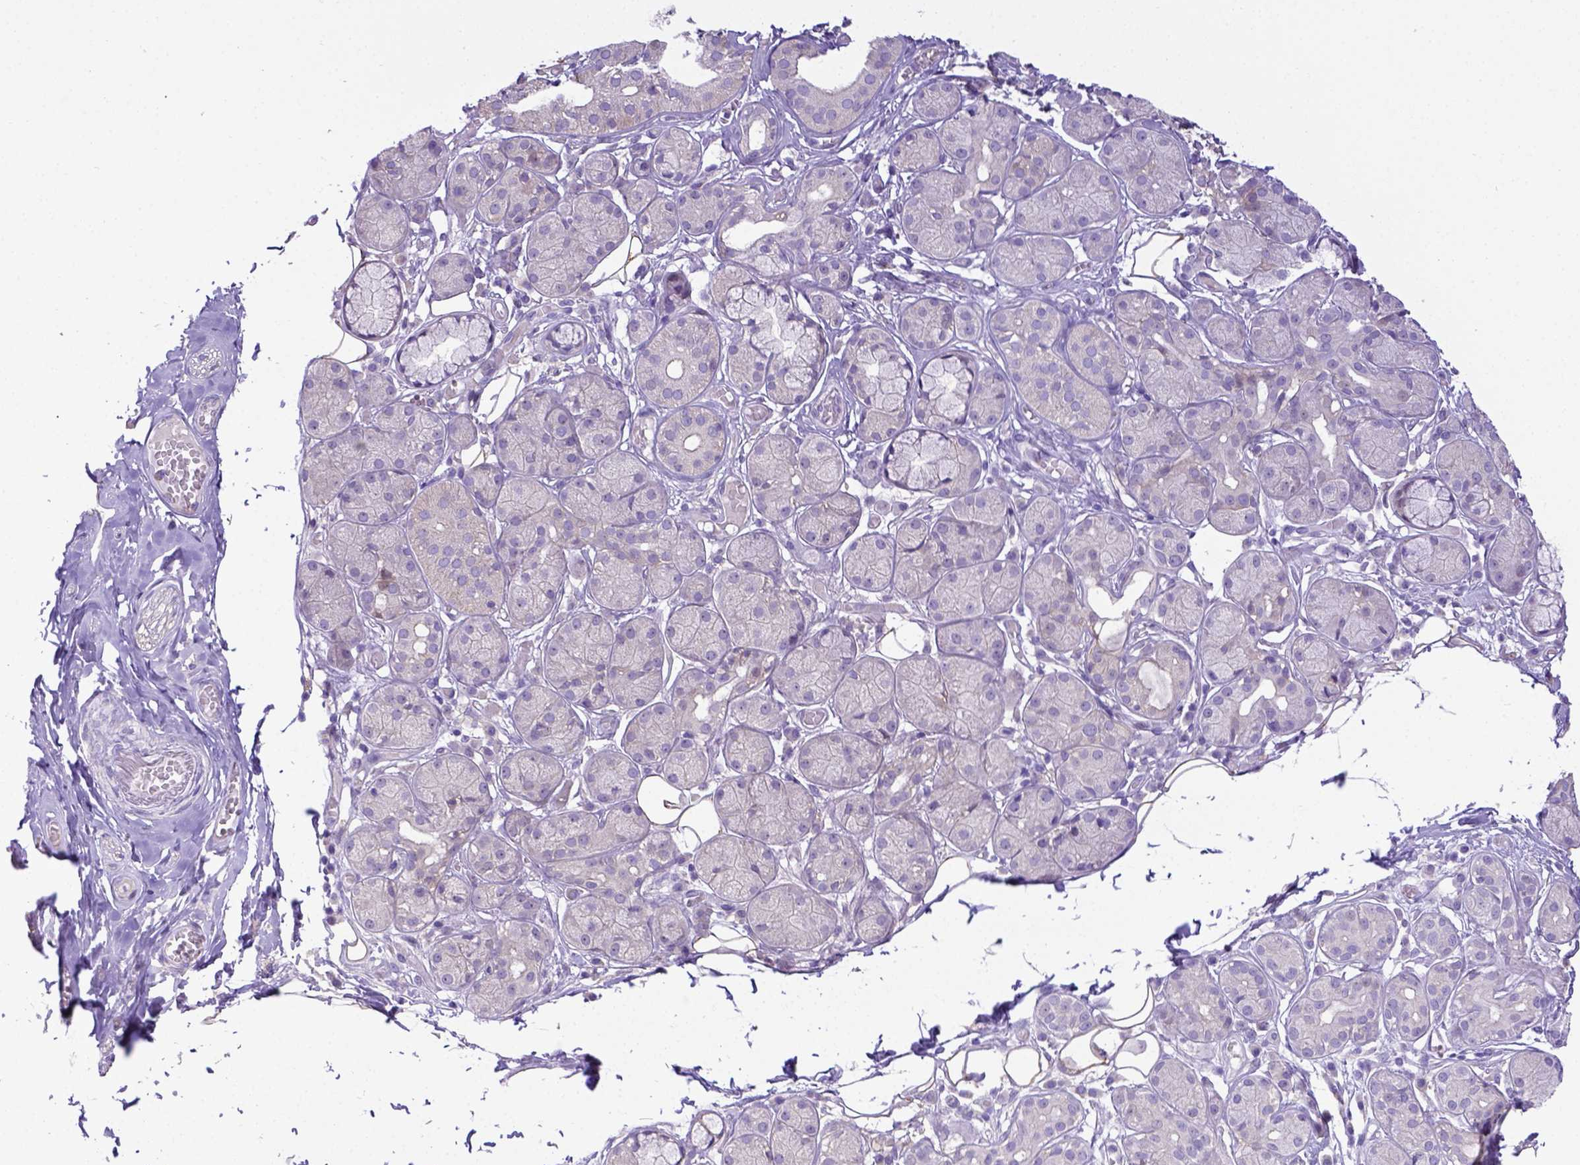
{"staining": {"intensity": "negative", "quantity": "none", "location": "none"}, "tissue": "salivary gland", "cell_type": "Glandular cells", "image_type": "normal", "snomed": [{"axis": "morphology", "description": "Normal tissue, NOS"}, {"axis": "topography", "description": "Salivary gland"}, {"axis": "topography", "description": "Peripheral nerve tissue"}], "caption": "Salivary gland was stained to show a protein in brown. There is no significant expression in glandular cells. (DAB immunohistochemistry (IHC) visualized using brightfield microscopy, high magnification).", "gene": "CD40", "patient": {"sex": "male", "age": 71}}